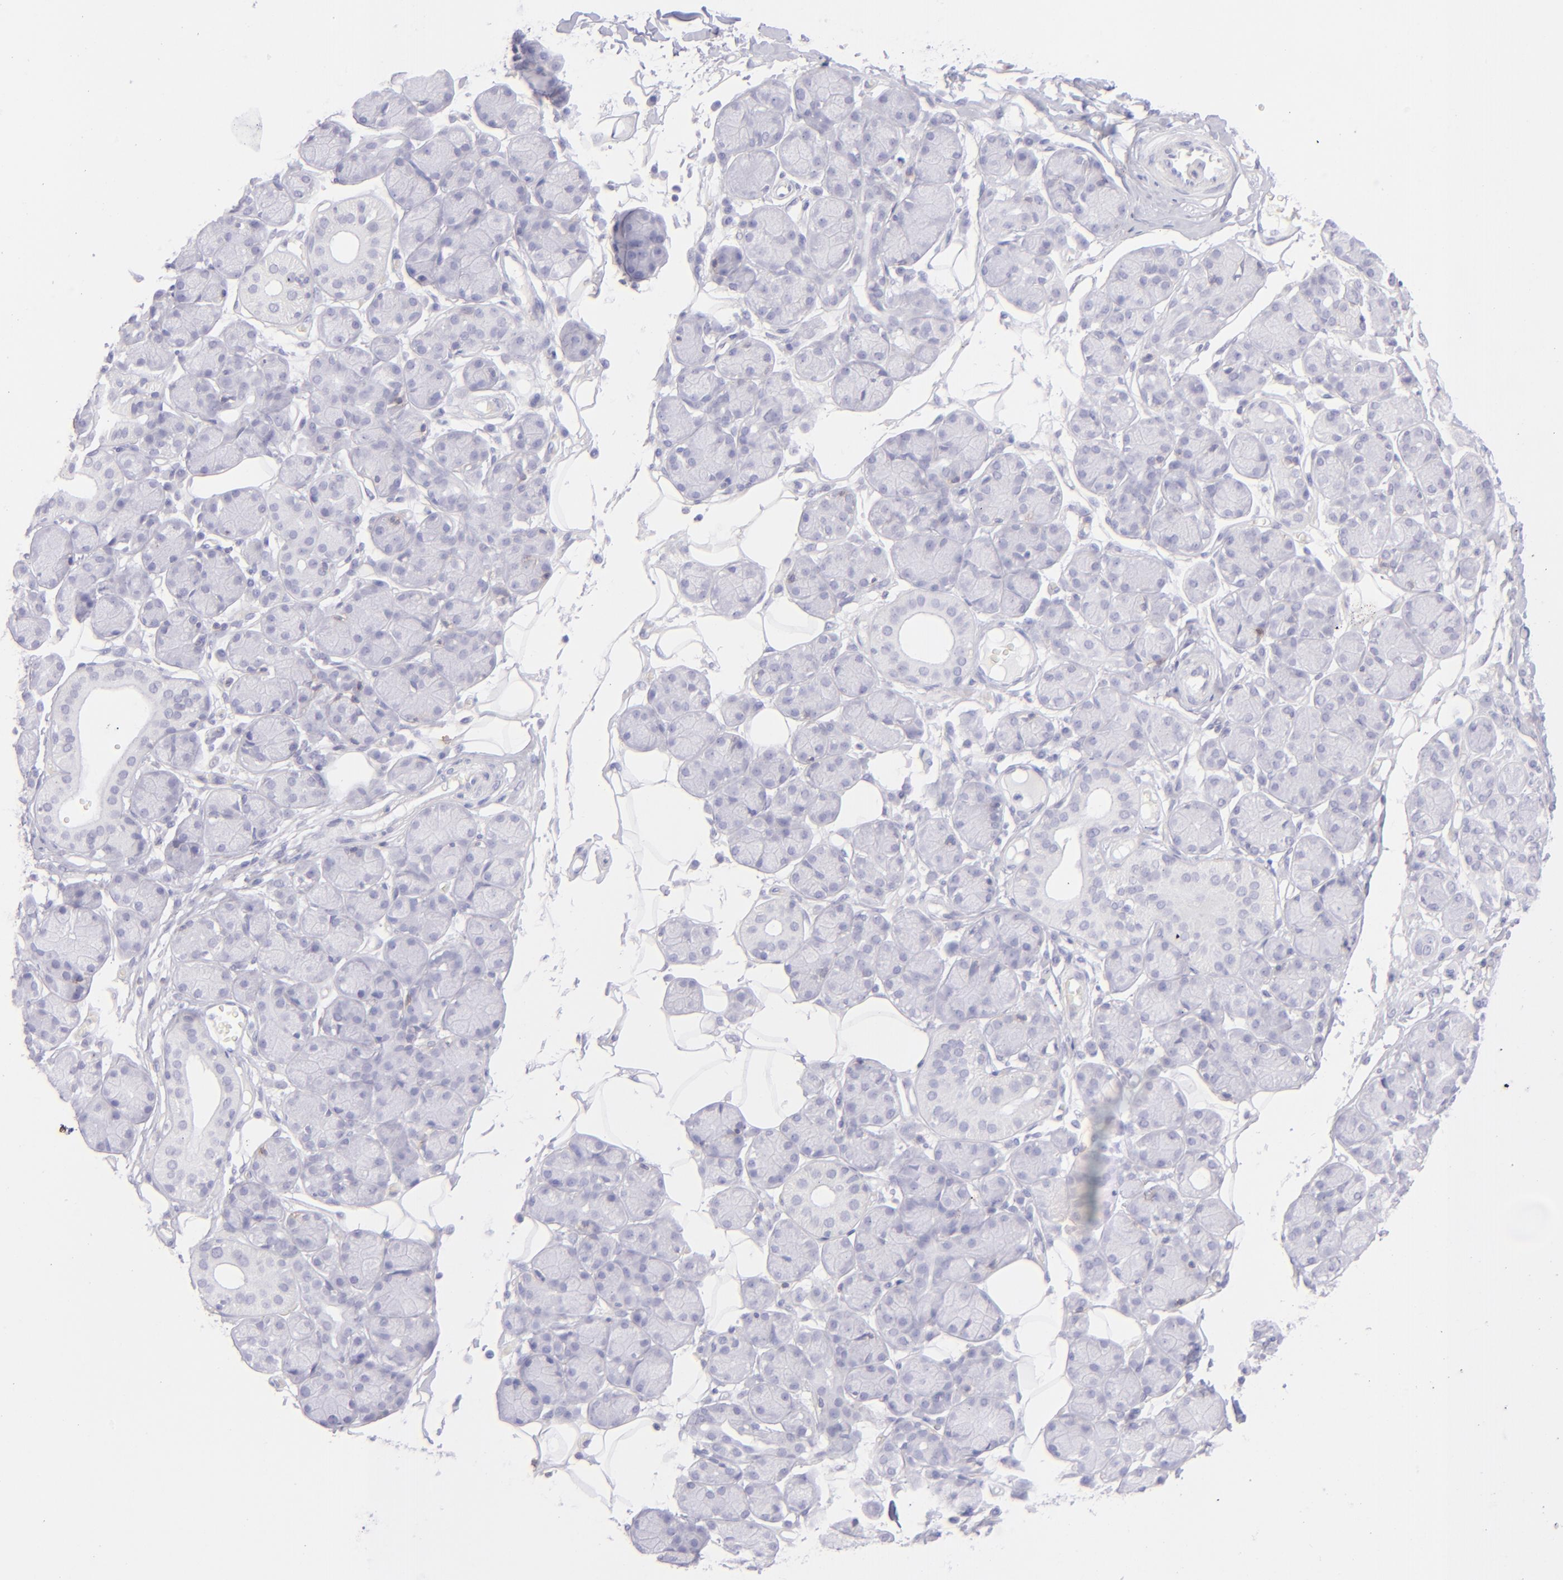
{"staining": {"intensity": "negative", "quantity": "none", "location": "none"}, "tissue": "salivary gland", "cell_type": "Glandular cells", "image_type": "normal", "snomed": [{"axis": "morphology", "description": "Normal tissue, NOS"}, {"axis": "topography", "description": "Salivary gland"}], "caption": "IHC micrograph of normal salivary gland: human salivary gland stained with DAB exhibits no significant protein positivity in glandular cells. Brightfield microscopy of immunohistochemistry stained with DAB (brown) and hematoxylin (blue), captured at high magnification.", "gene": "CD69", "patient": {"sex": "male", "age": 54}}